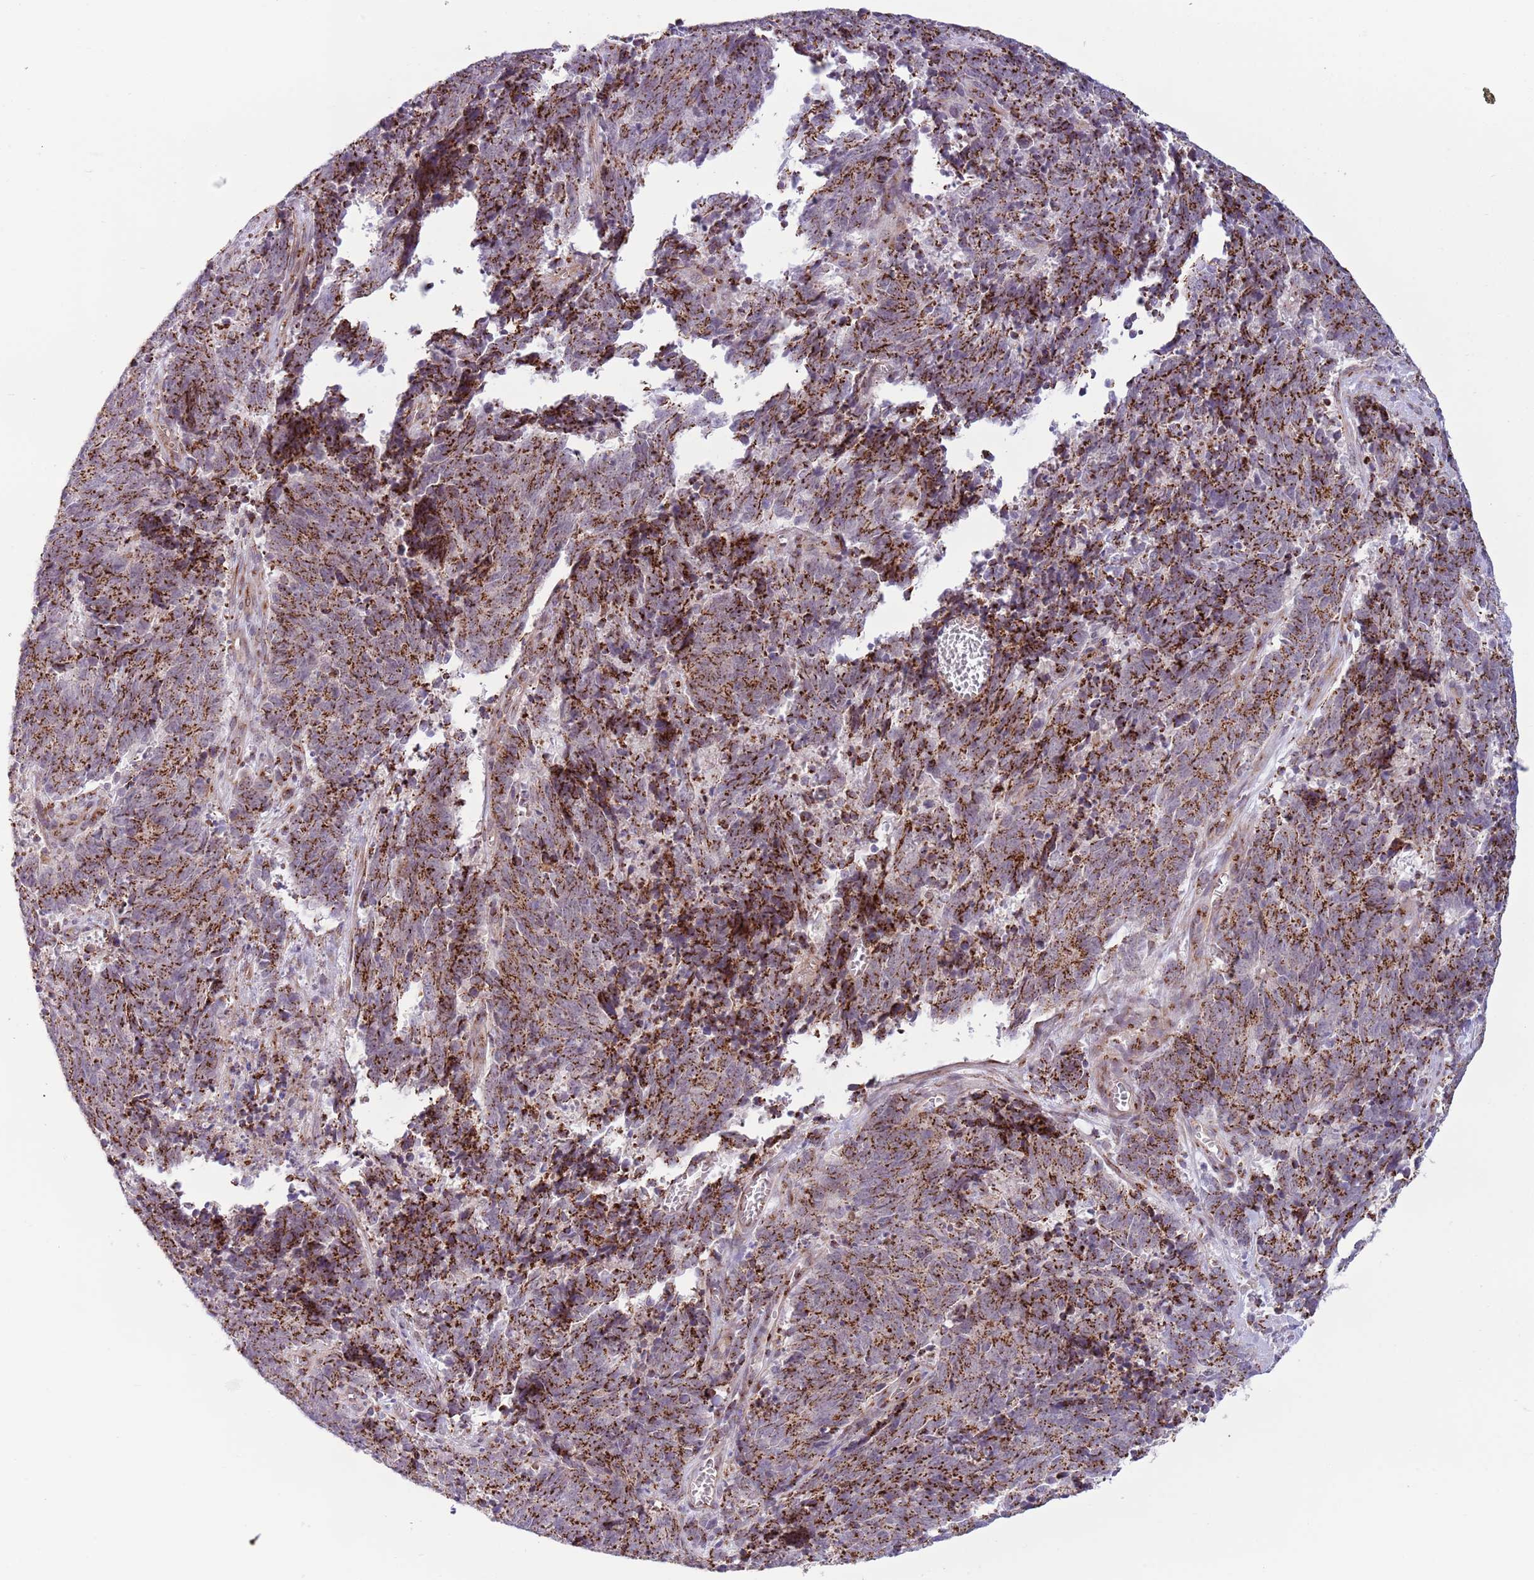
{"staining": {"intensity": "moderate", "quantity": ">75%", "location": "cytoplasmic/membranous"}, "tissue": "cervical cancer", "cell_type": "Tumor cells", "image_type": "cancer", "snomed": [{"axis": "morphology", "description": "Squamous cell carcinoma, NOS"}, {"axis": "topography", "description": "Cervix"}], "caption": "Moderate cytoplasmic/membranous expression for a protein is appreciated in about >75% of tumor cells of cervical cancer using IHC.", "gene": "C20orf96", "patient": {"sex": "female", "age": 29}}